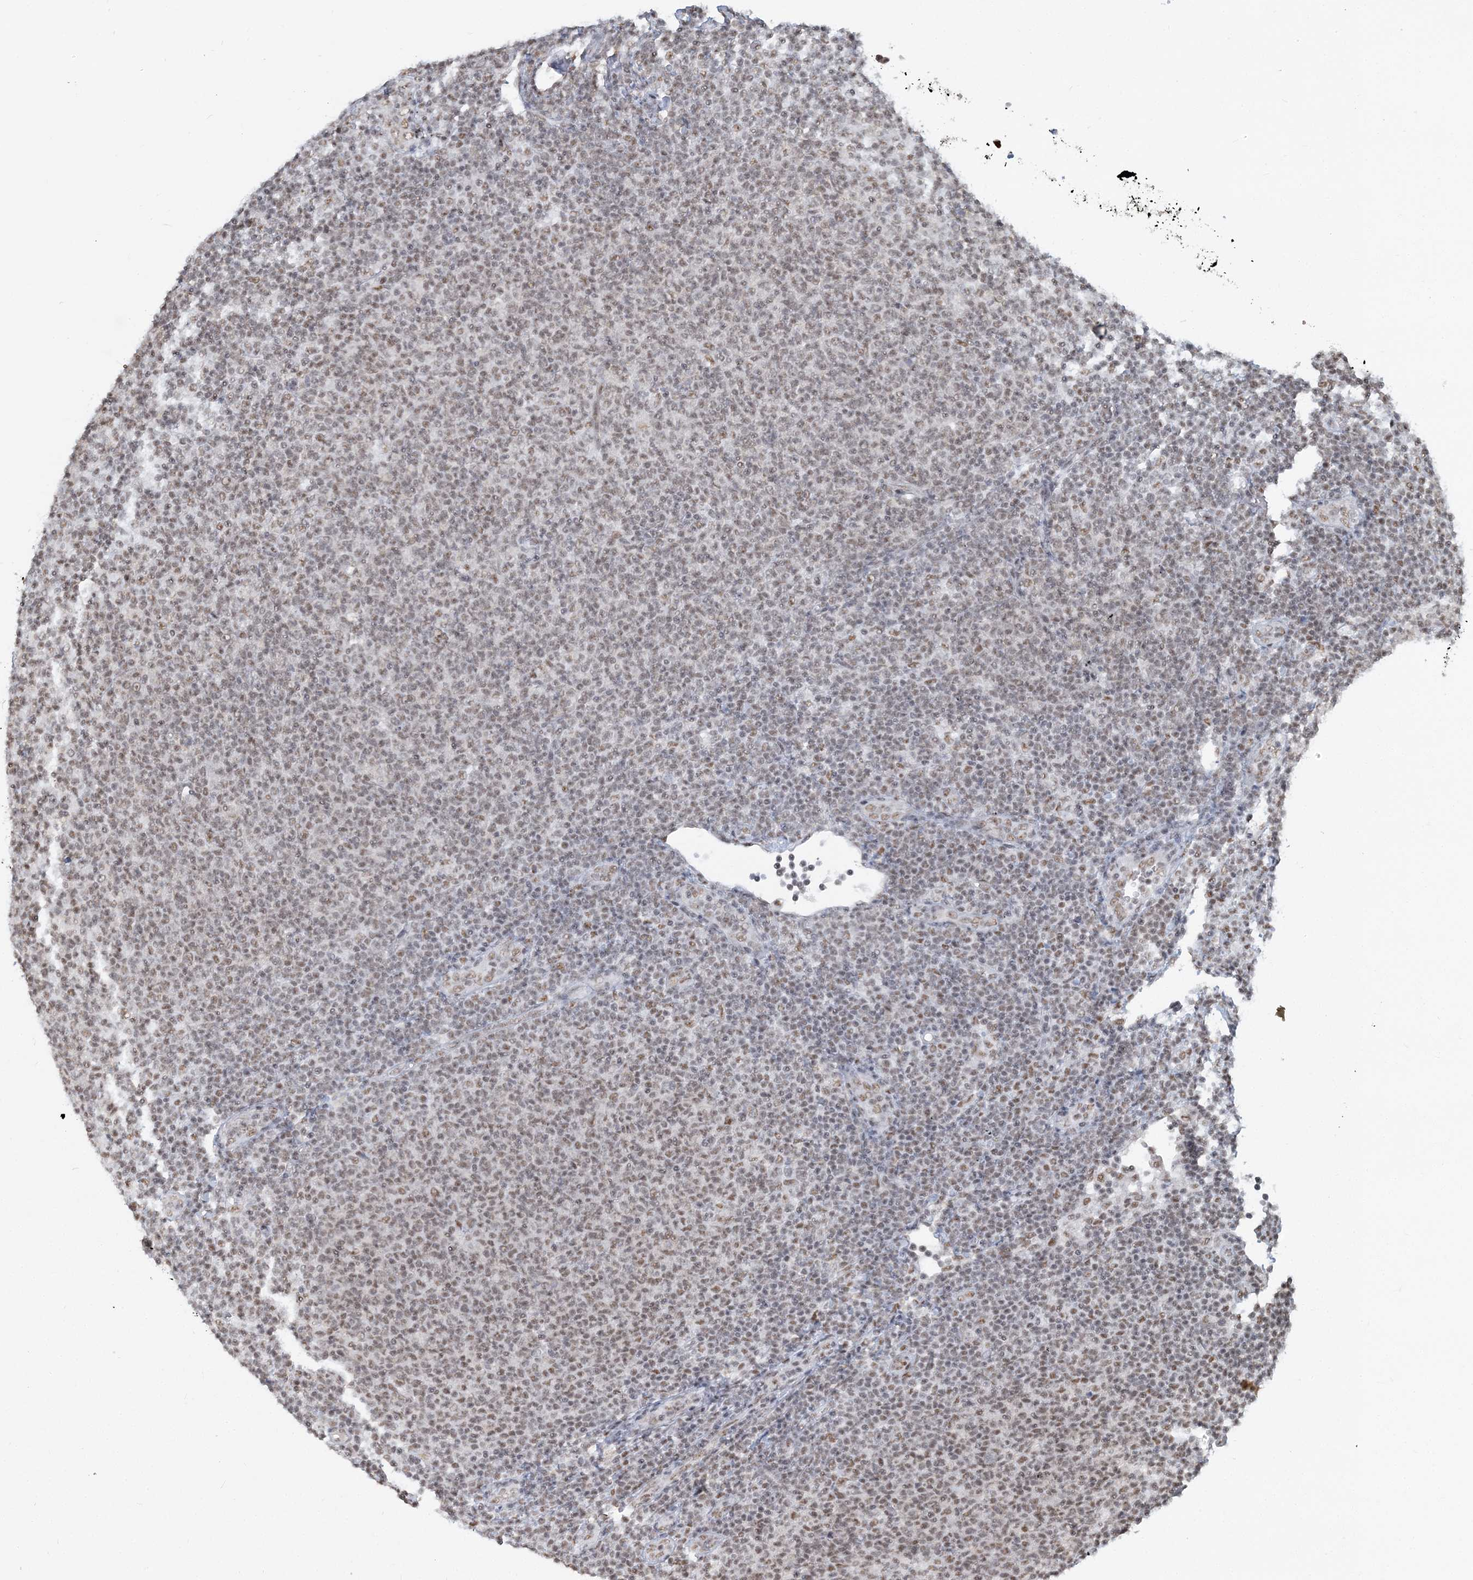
{"staining": {"intensity": "moderate", "quantity": "25%-75%", "location": "nuclear"}, "tissue": "lymphoma", "cell_type": "Tumor cells", "image_type": "cancer", "snomed": [{"axis": "morphology", "description": "Malignant lymphoma, non-Hodgkin's type, Low grade"}, {"axis": "topography", "description": "Lymph node"}], "caption": "This photomicrograph displays malignant lymphoma, non-Hodgkin's type (low-grade) stained with IHC to label a protein in brown. The nuclear of tumor cells show moderate positivity for the protein. Nuclei are counter-stained blue.", "gene": "PLRG1", "patient": {"sex": "male", "age": 66}}